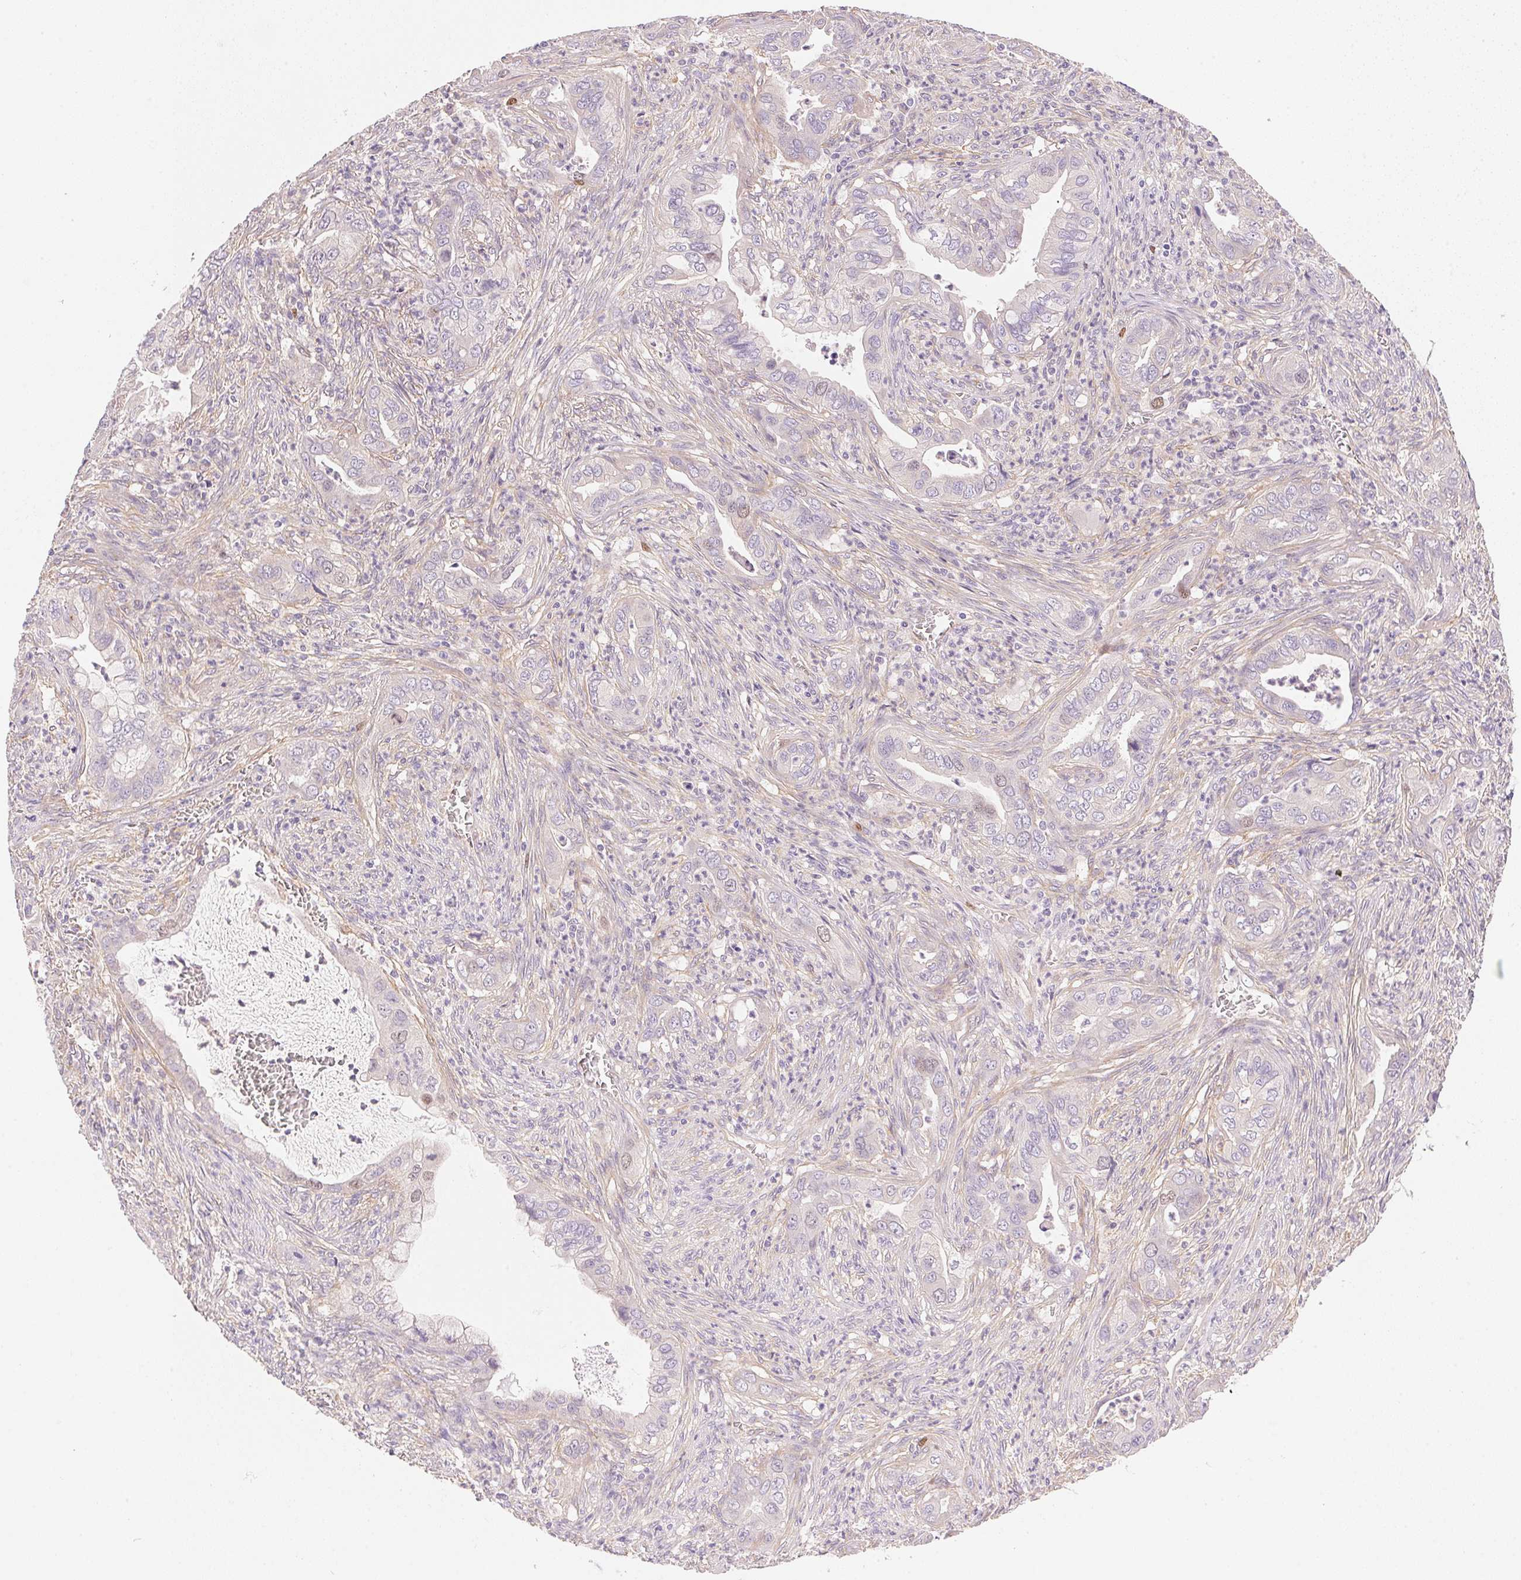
{"staining": {"intensity": "negative", "quantity": "none", "location": "none"}, "tissue": "lung cancer", "cell_type": "Tumor cells", "image_type": "cancer", "snomed": [{"axis": "morphology", "description": "Adenocarcinoma, NOS"}, {"axis": "topography", "description": "Lung"}], "caption": "DAB (3,3'-diaminobenzidine) immunohistochemical staining of adenocarcinoma (lung) exhibits no significant staining in tumor cells.", "gene": "SMTN", "patient": {"sex": "male", "age": 65}}